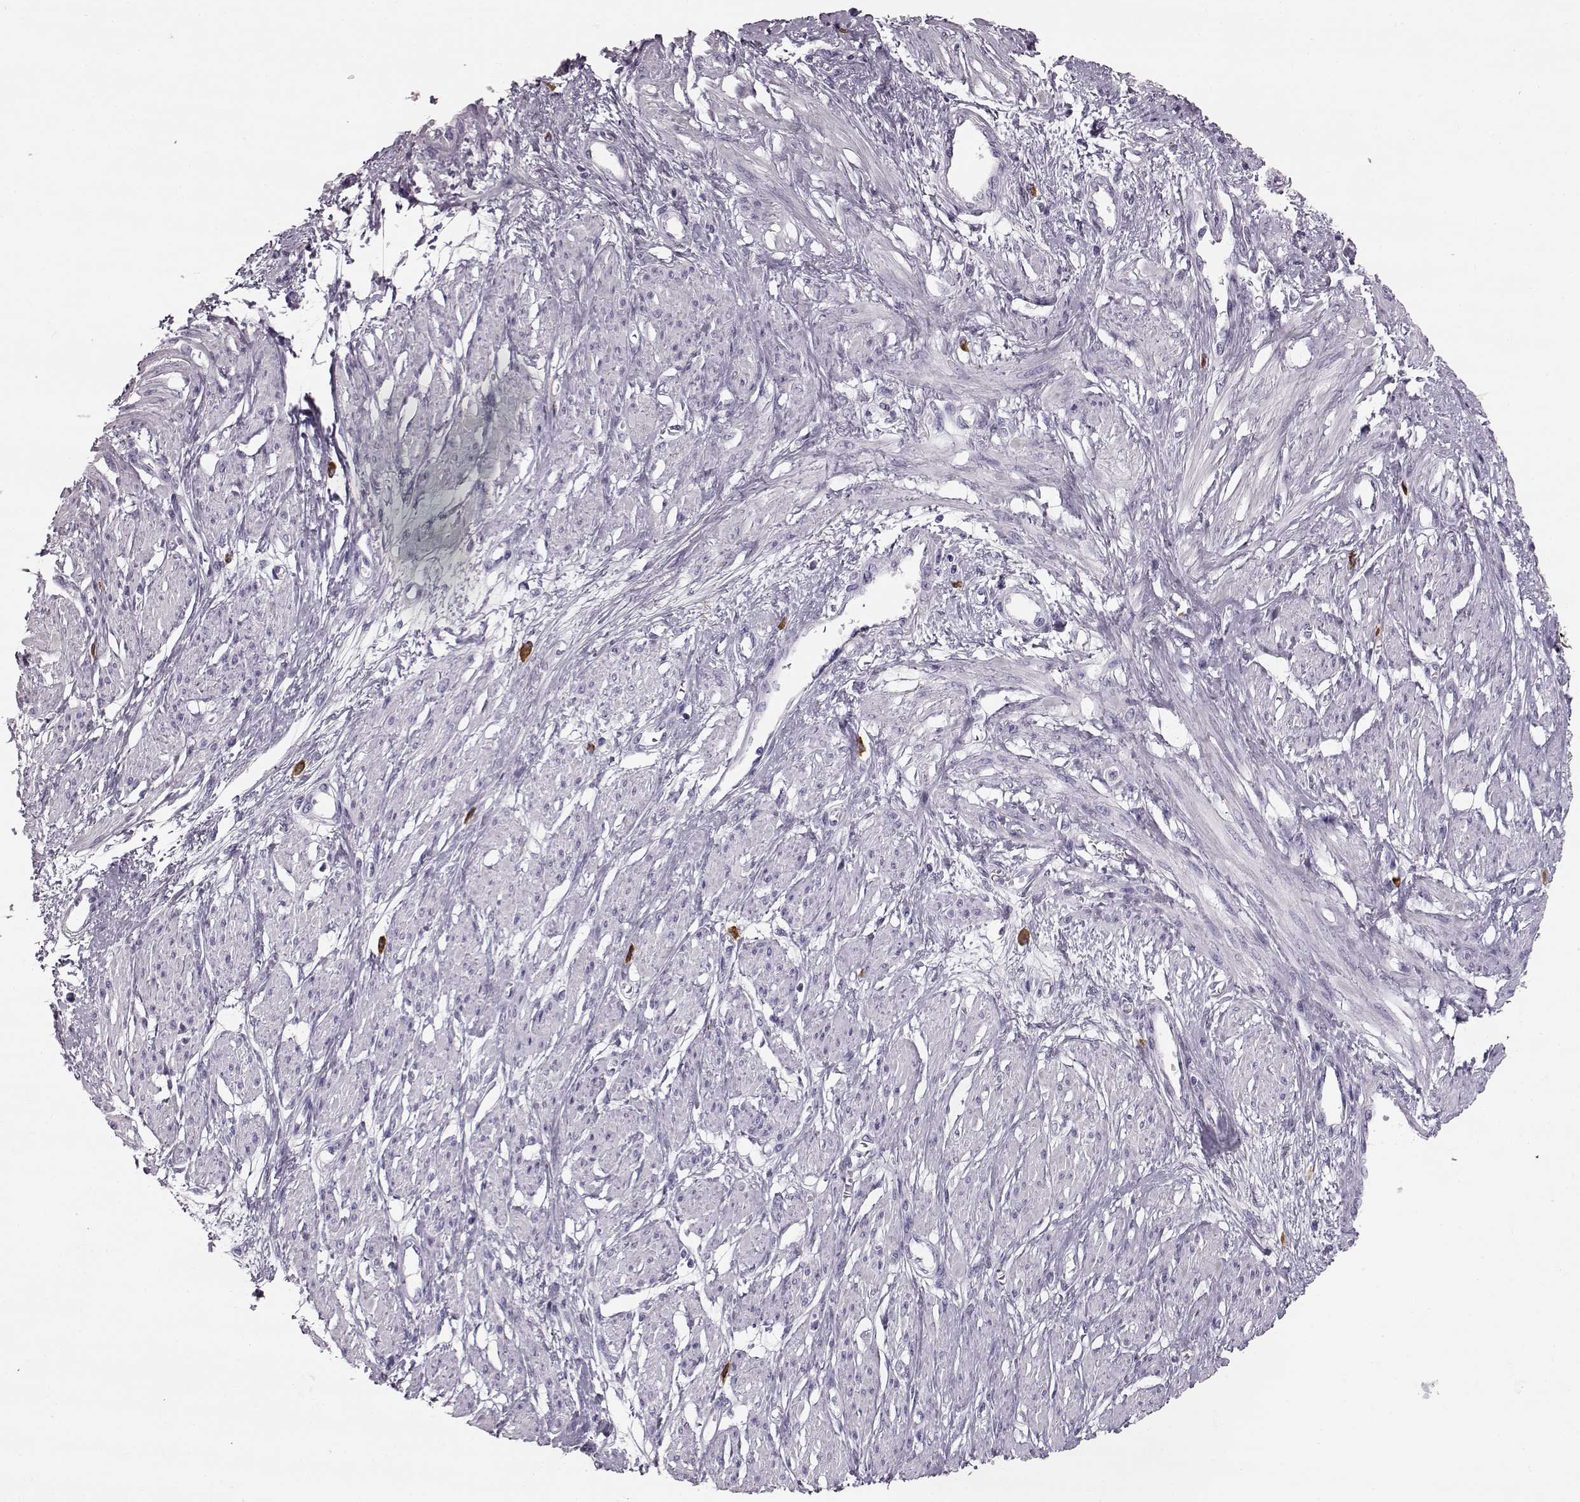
{"staining": {"intensity": "negative", "quantity": "none", "location": "none"}, "tissue": "smooth muscle", "cell_type": "Smooth muscle cells", "image_type": "normal", "snomed": [{"axis": "morphology", "description": "Normal tissue, NOS"}, {"axis": "topography", "description": "Smooth muscle"}, {"axis": "topography", "description": "Uterus"}], "caption": "This is an immunohistochemistry (IHC) micrograph of benign human smooth muscle. There is no staining in smooth muscle cells.", "gene": "NPTXR", "patient": {"sex": "female", "age": 39}}